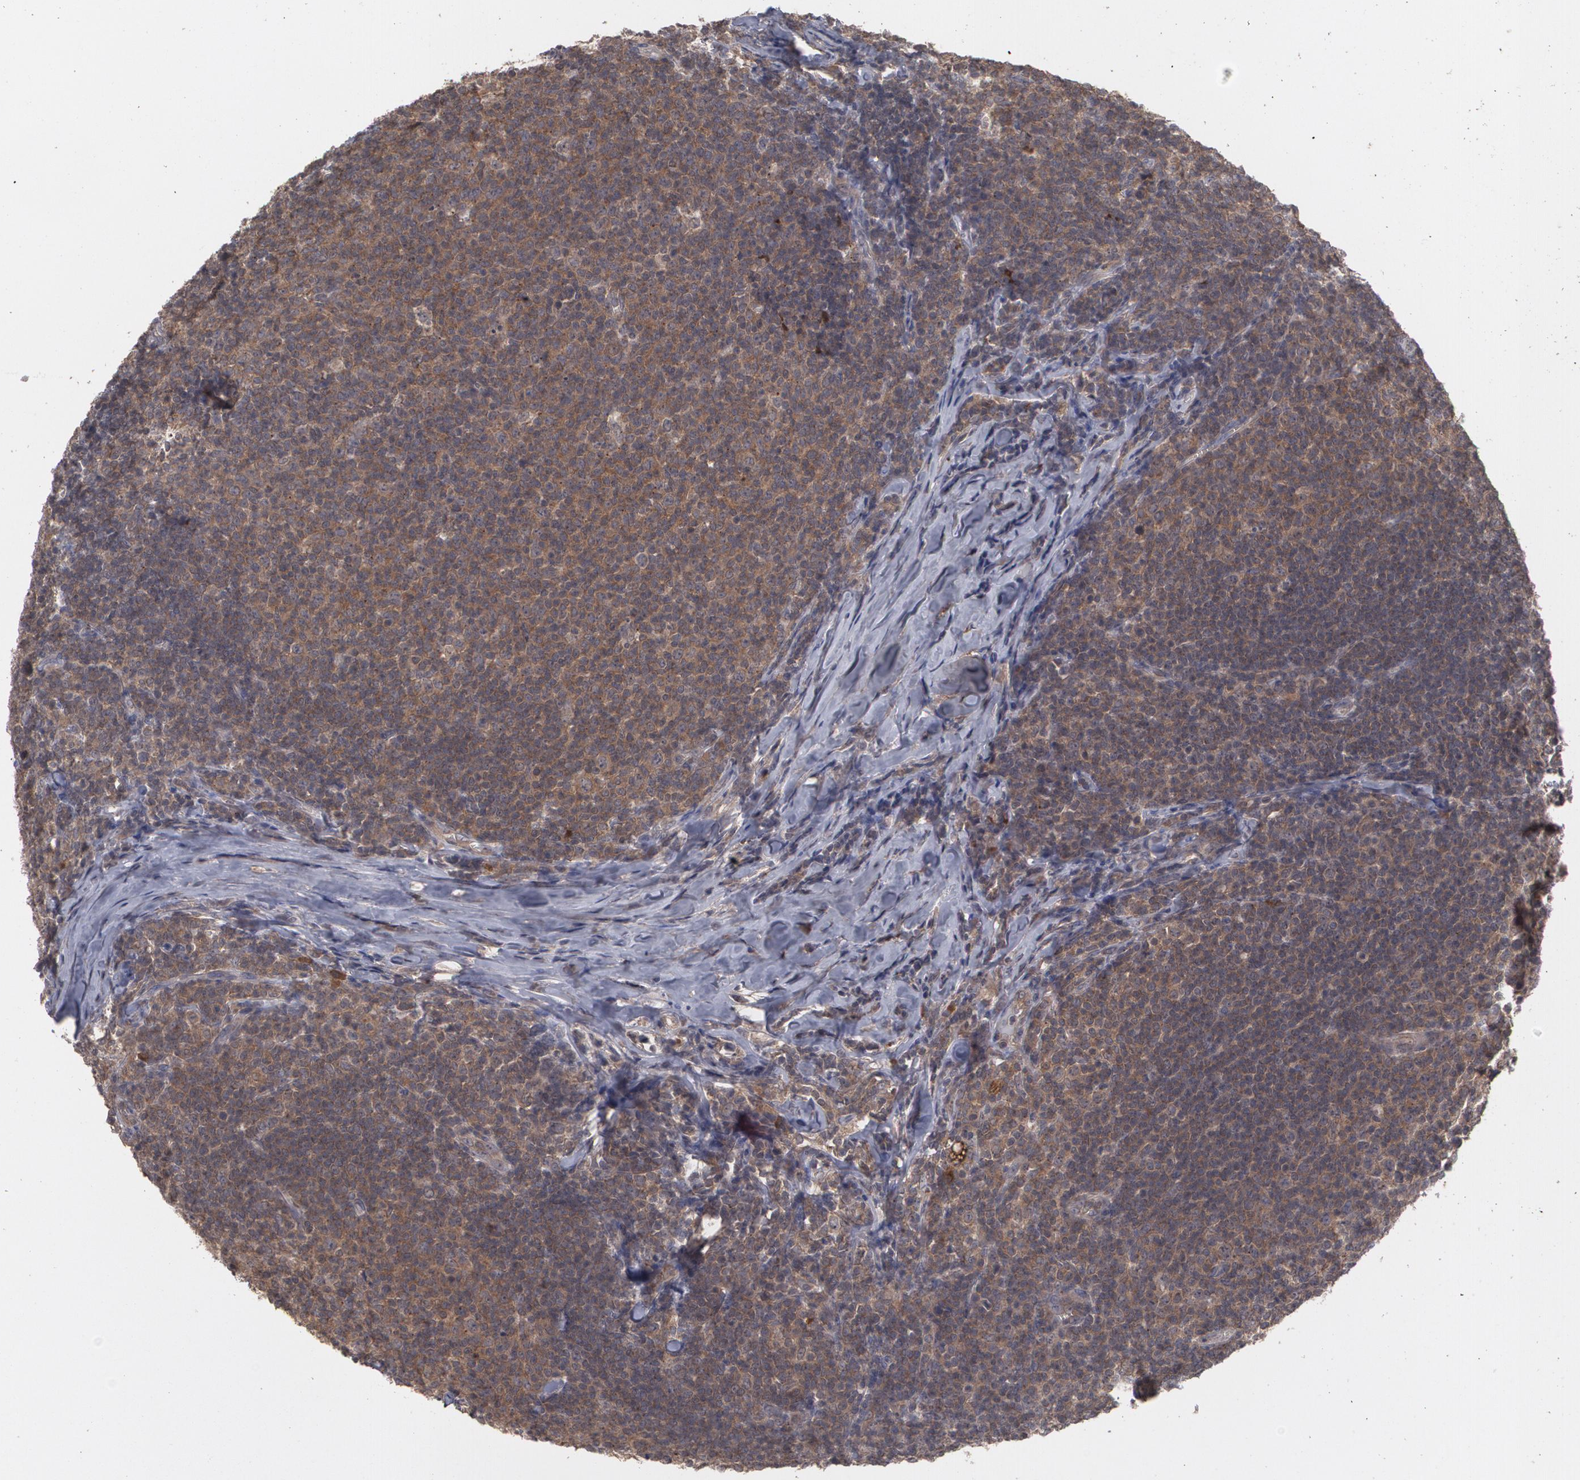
{"staining": {"intensity": "strong", "quantity": ">75%", "location": "cytoplasmic/membranous"}, "tissue": "lymphoma", "cell_type": "Tumor cells", "image_type": "cancer", "snomed": [{"axis": "morphology", "description": "Malignant lymphoma, non-Hodgkin's type, Low grade"}, {"axis": "topography", "description": "Lymph node"}], "caption": "IHC photomicrograph of neoplastic tissue: malignant lymphoma, non-Hodgkin's type (low-grade) stained using immunohistochemistry (IHC) reveals high levels of strong protein expression localized specifically in the cytoplasmic/membranous of tumor cells, appearing as a cytoplasmic/membranous brown color.", "gene": "ARF6", "patient": {"sex": "male", "age": 74}}